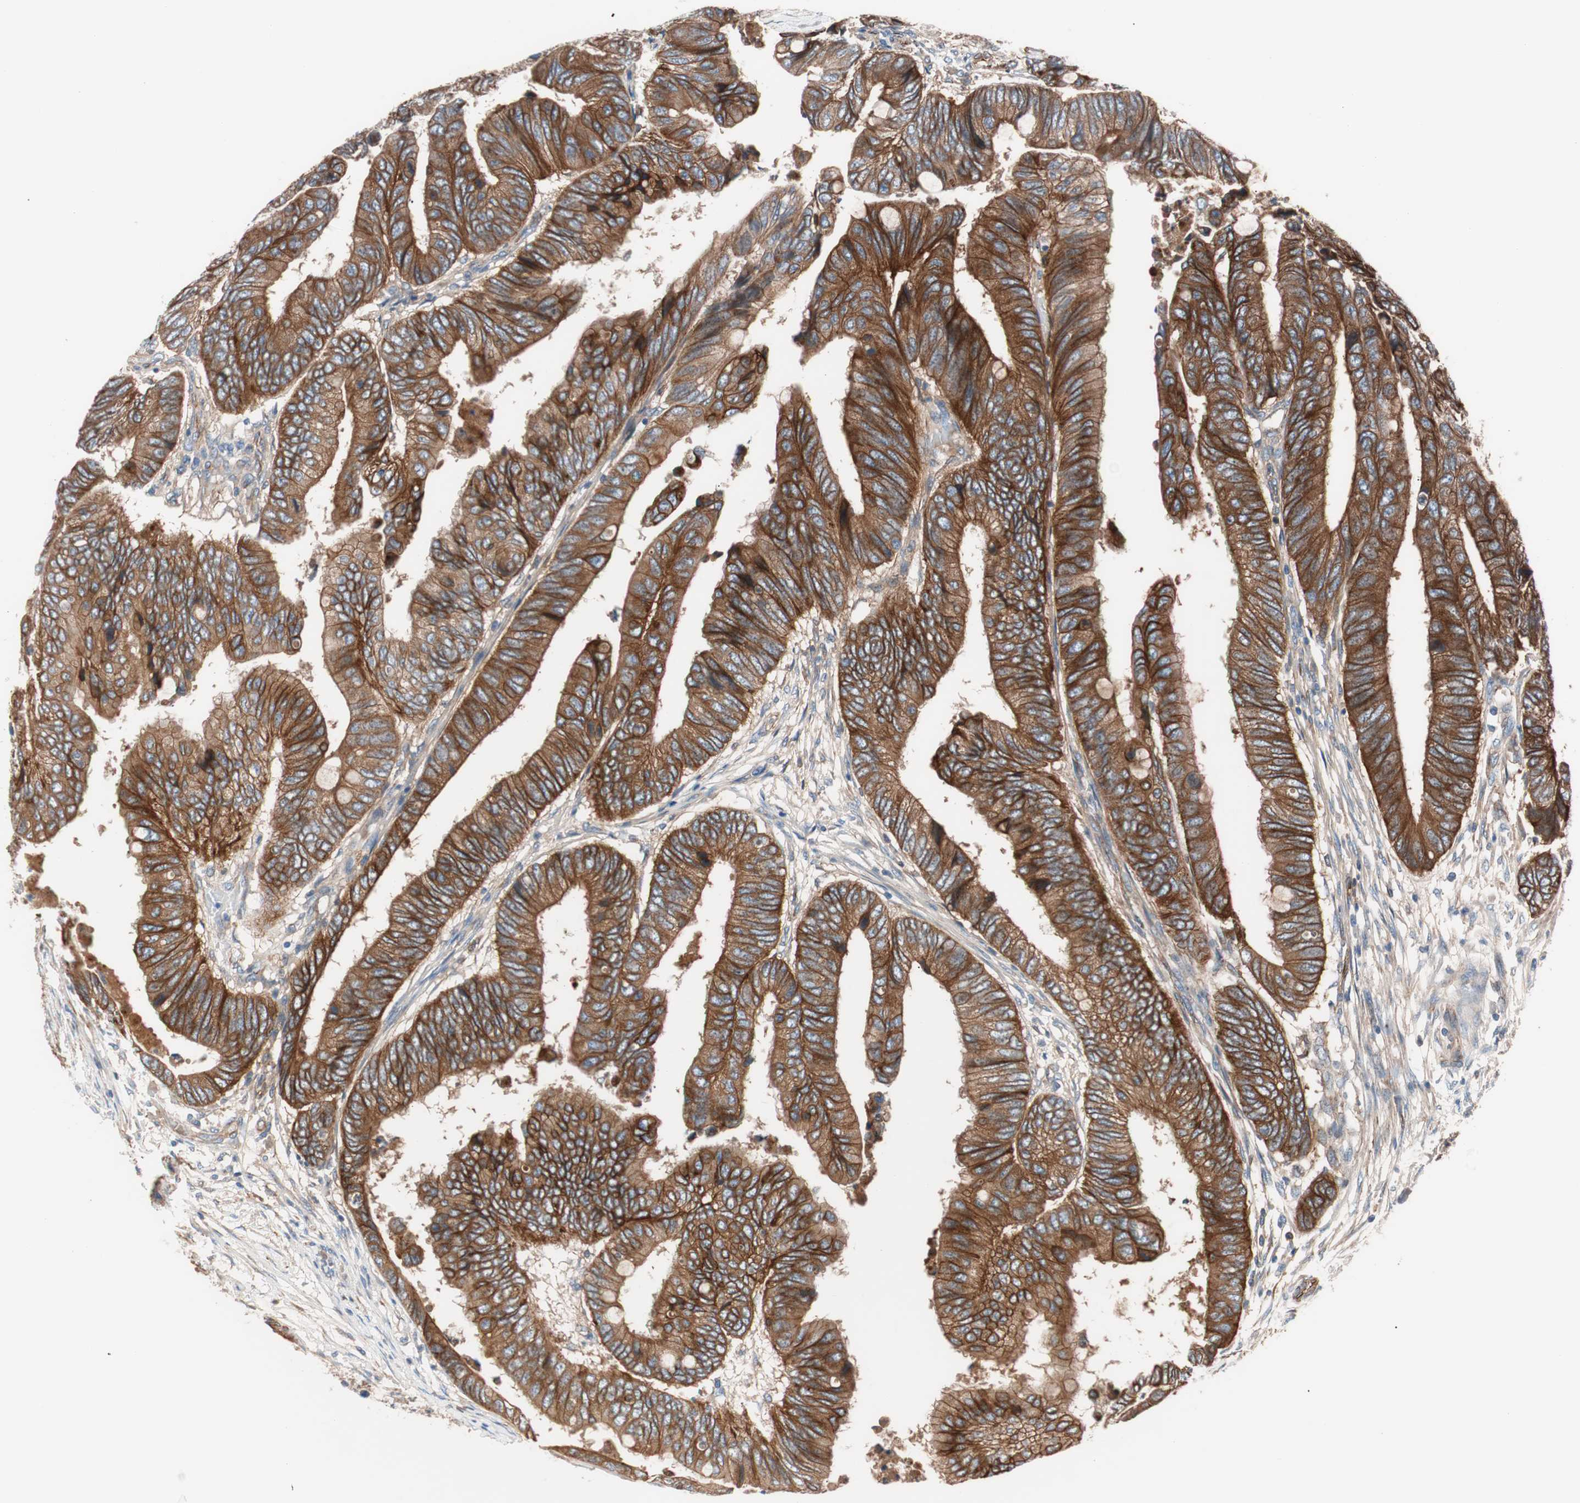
{"staining": {"intensity": "strong", "quantity": ">75%", "location": "cytoplasmic/membranous"}, "tissue": "colorectal cancer", "cell_type": "Tumor cells", "image_type": "cancer", "snomed": [{"axis": "morphology", "description": "Normal tissue, NOS"}, {"axis": "morphology", "description": "Adenocarcinoma, NOS"}, {"axis": "topography", "description": "Rectum"}, {"axis": "topography", "description": "Peripheral nerve tissue"}], "caption": "Immunohistochemical staining of human colorectal adenocarcinoma exhibits high levels of strong cytoplasmic/membranous expression in approximately >75% of tumor cells.", "gene": "SPINT1", "patient": {"sex": "male", "age": 92}}